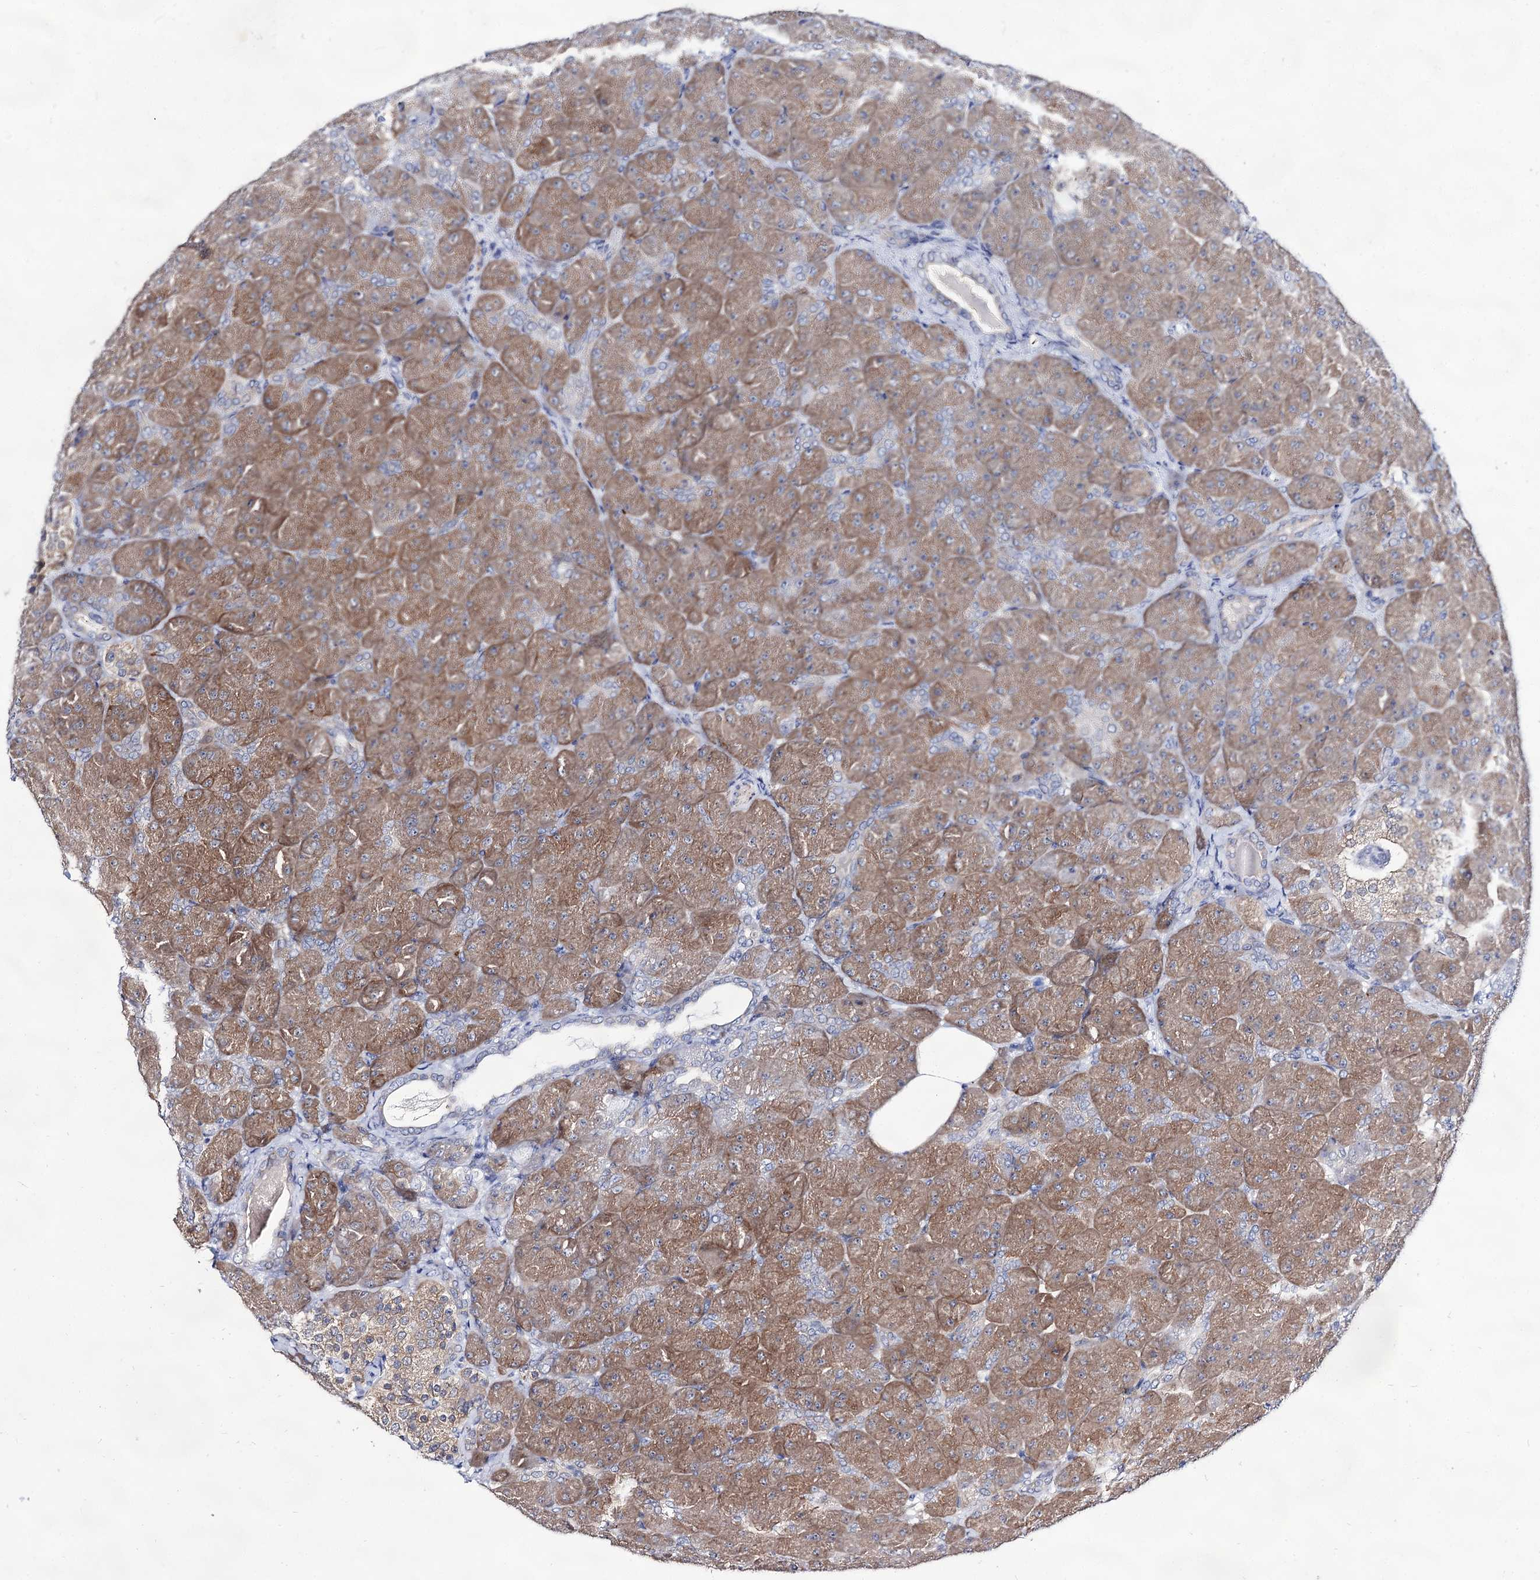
{"staining": {"intensity": "moderate", "quantity": ">75%", "location": "cytoplasmic/membranous"}, "tissue": "pancreas", "cell_type": "Exocrine glandular cells", "image_type": "normal", "snomed": [{"axis": "morphology", "description": "Normal tissue, NOS"}, {"axis": "topography", "description": "Pancreas"}], "caption": "The image reveals immunohistochemical staining of benign pancreas. There is moderate cytoplasmic/membranous staining is seen in approximately >75% of exocrine glandular cells.", "gene": "ARFIP2", "patient": {"sex": "male", "age": 66}}